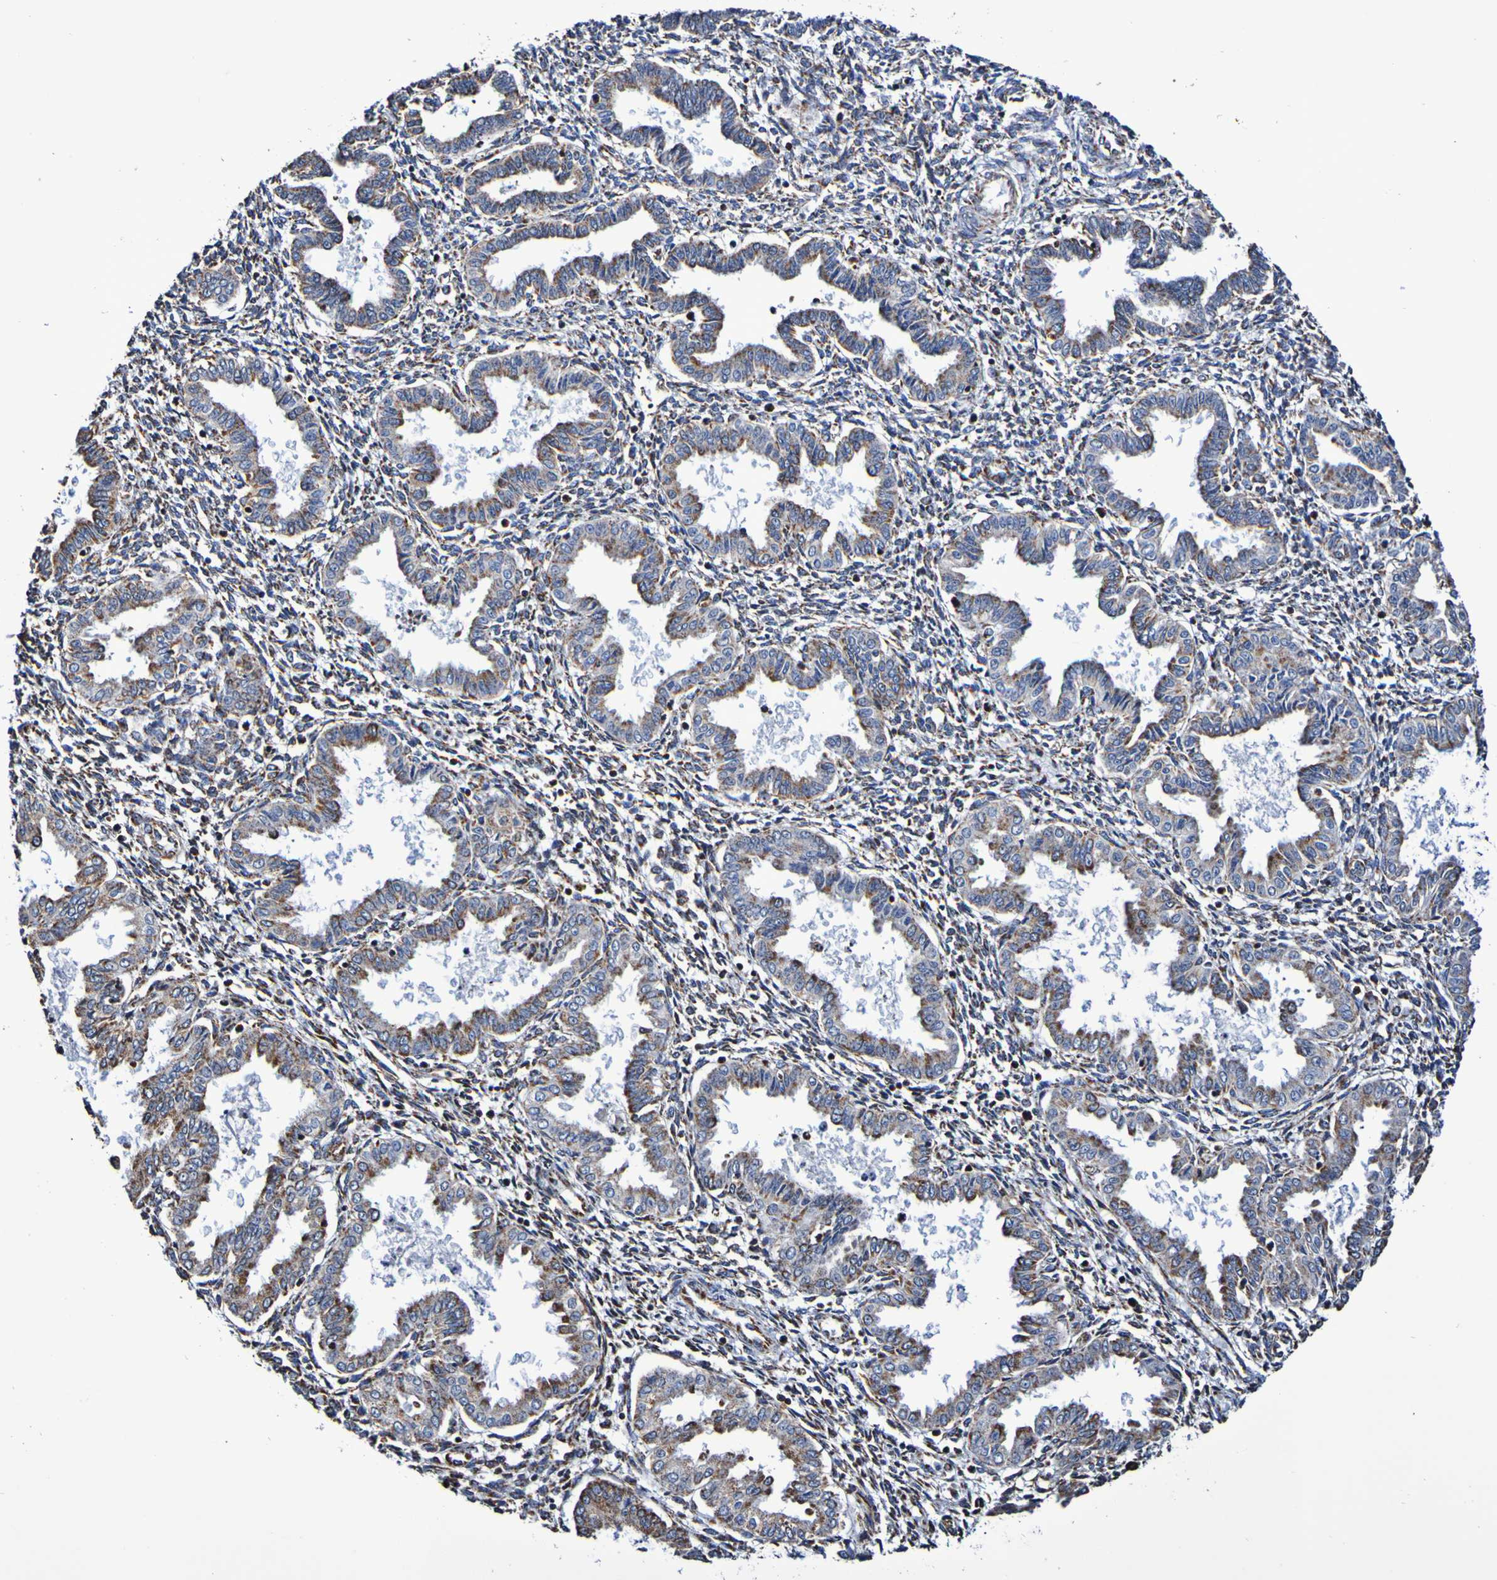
{"staining": {"intensity": "negative", "quantity": "none", "location": "none"}, "tissue": "endometrium", "cell_type": "Cells in endometrial stroma", "image_type": "normal", "snomed": [{"axis": "morphology", "description": "Normal tissue, NOS"}, {"axis": "topography", "description": "Endometrium"}], "caption": "Immunohistochemistry image of normal endometrium: endometrium stained with DAB (3,3'-diaminobenzidine) exhibits no significant protein positivity in cells in endometrial stroma.", "gene": "IL18R1", "patient": {"sex": "female", "age": 33}}